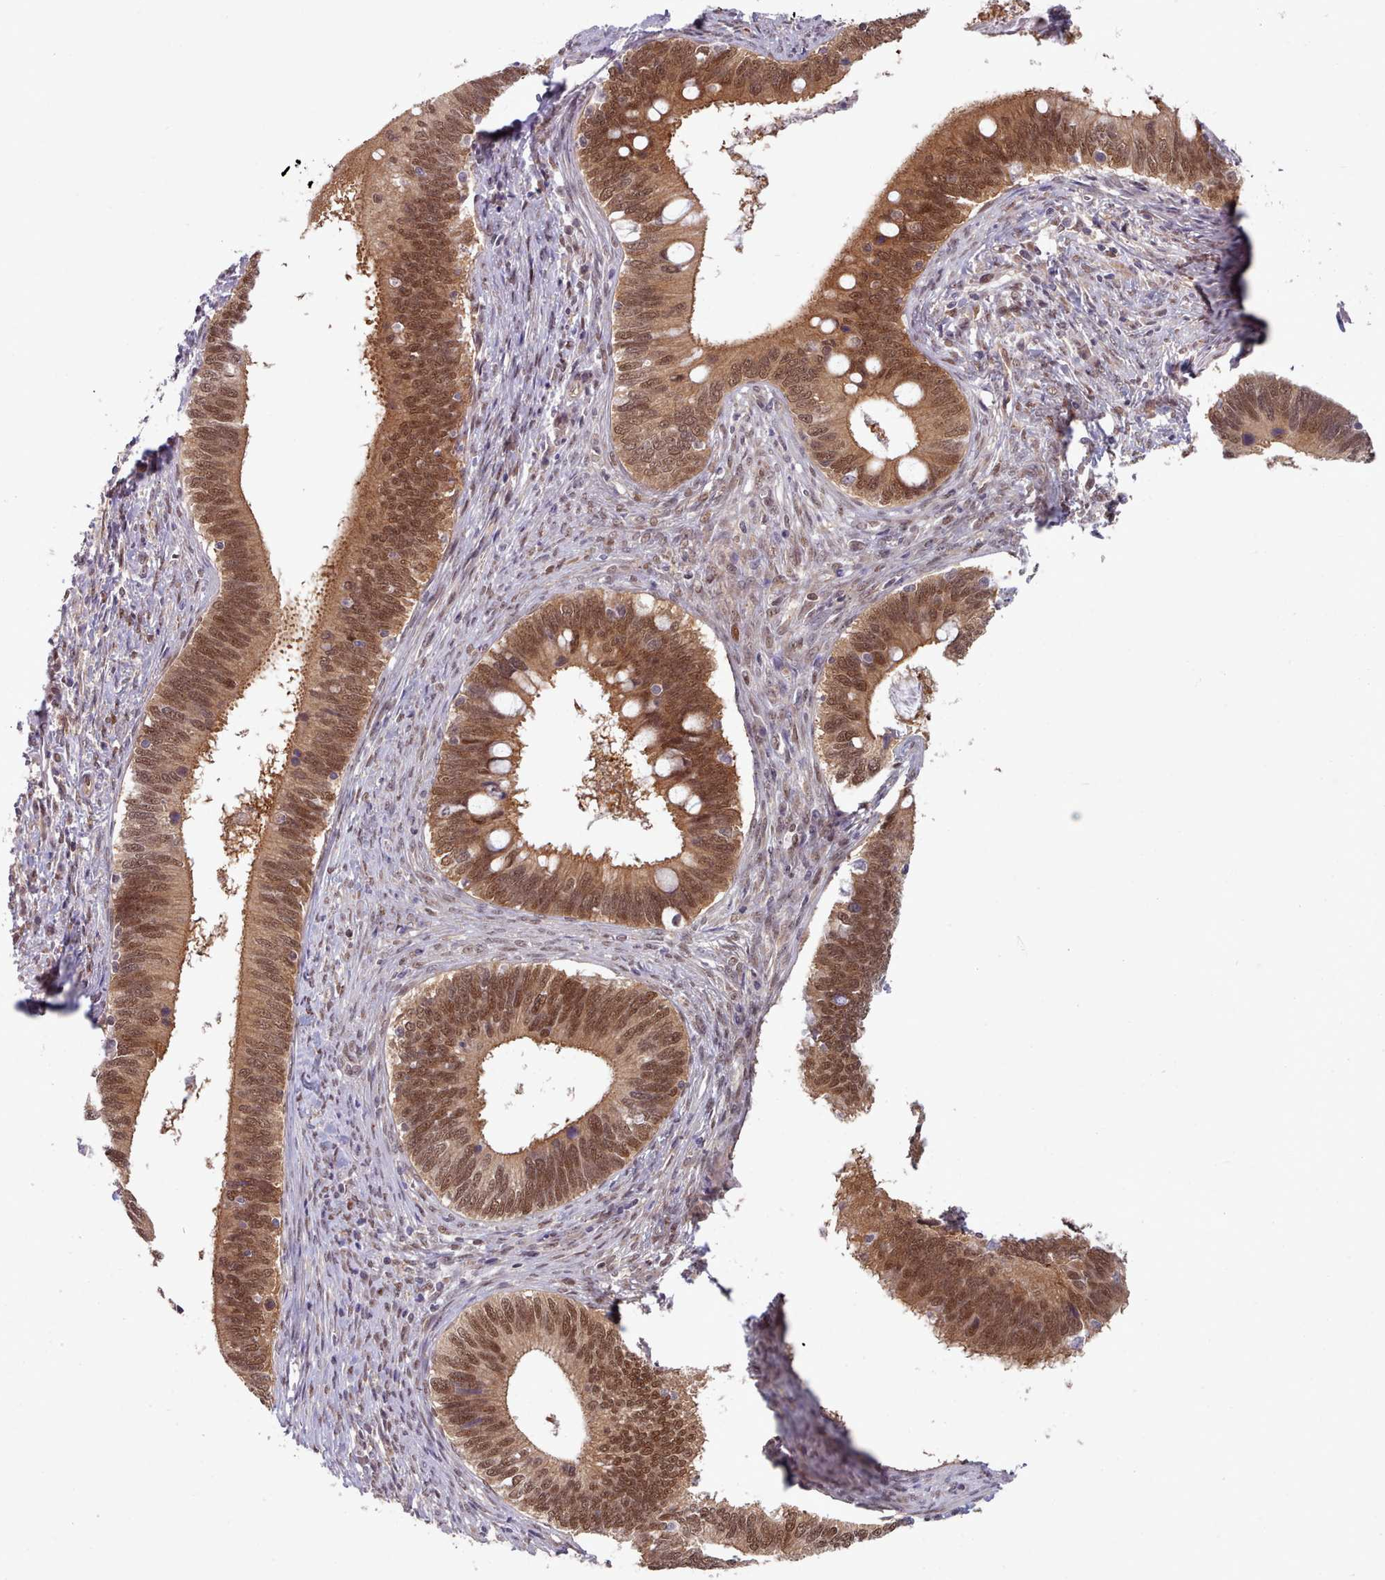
{"staining": {"intensity": "moderate", "quantity": ">75%", "location": "cytoplasmic/membranous,nuclear"}, "tissue": "cervical cancer", "cell_type": "Tumor cells", "image_type": "cancer", "snomed": [{"axis": "morphology", "description": "Adenocarcinoma, NOS"}, {"axis": "topography", "description": "Cervix"}], "caption": "Human adenocarcinoma (cervical) stained for a protein (brown) shows moderate cytoplasmic/membranous and nuclear positive expression in approximately >75% of tumor cells.", "gene": "CES3", "patient": {"sex": "female", "age": 42}}